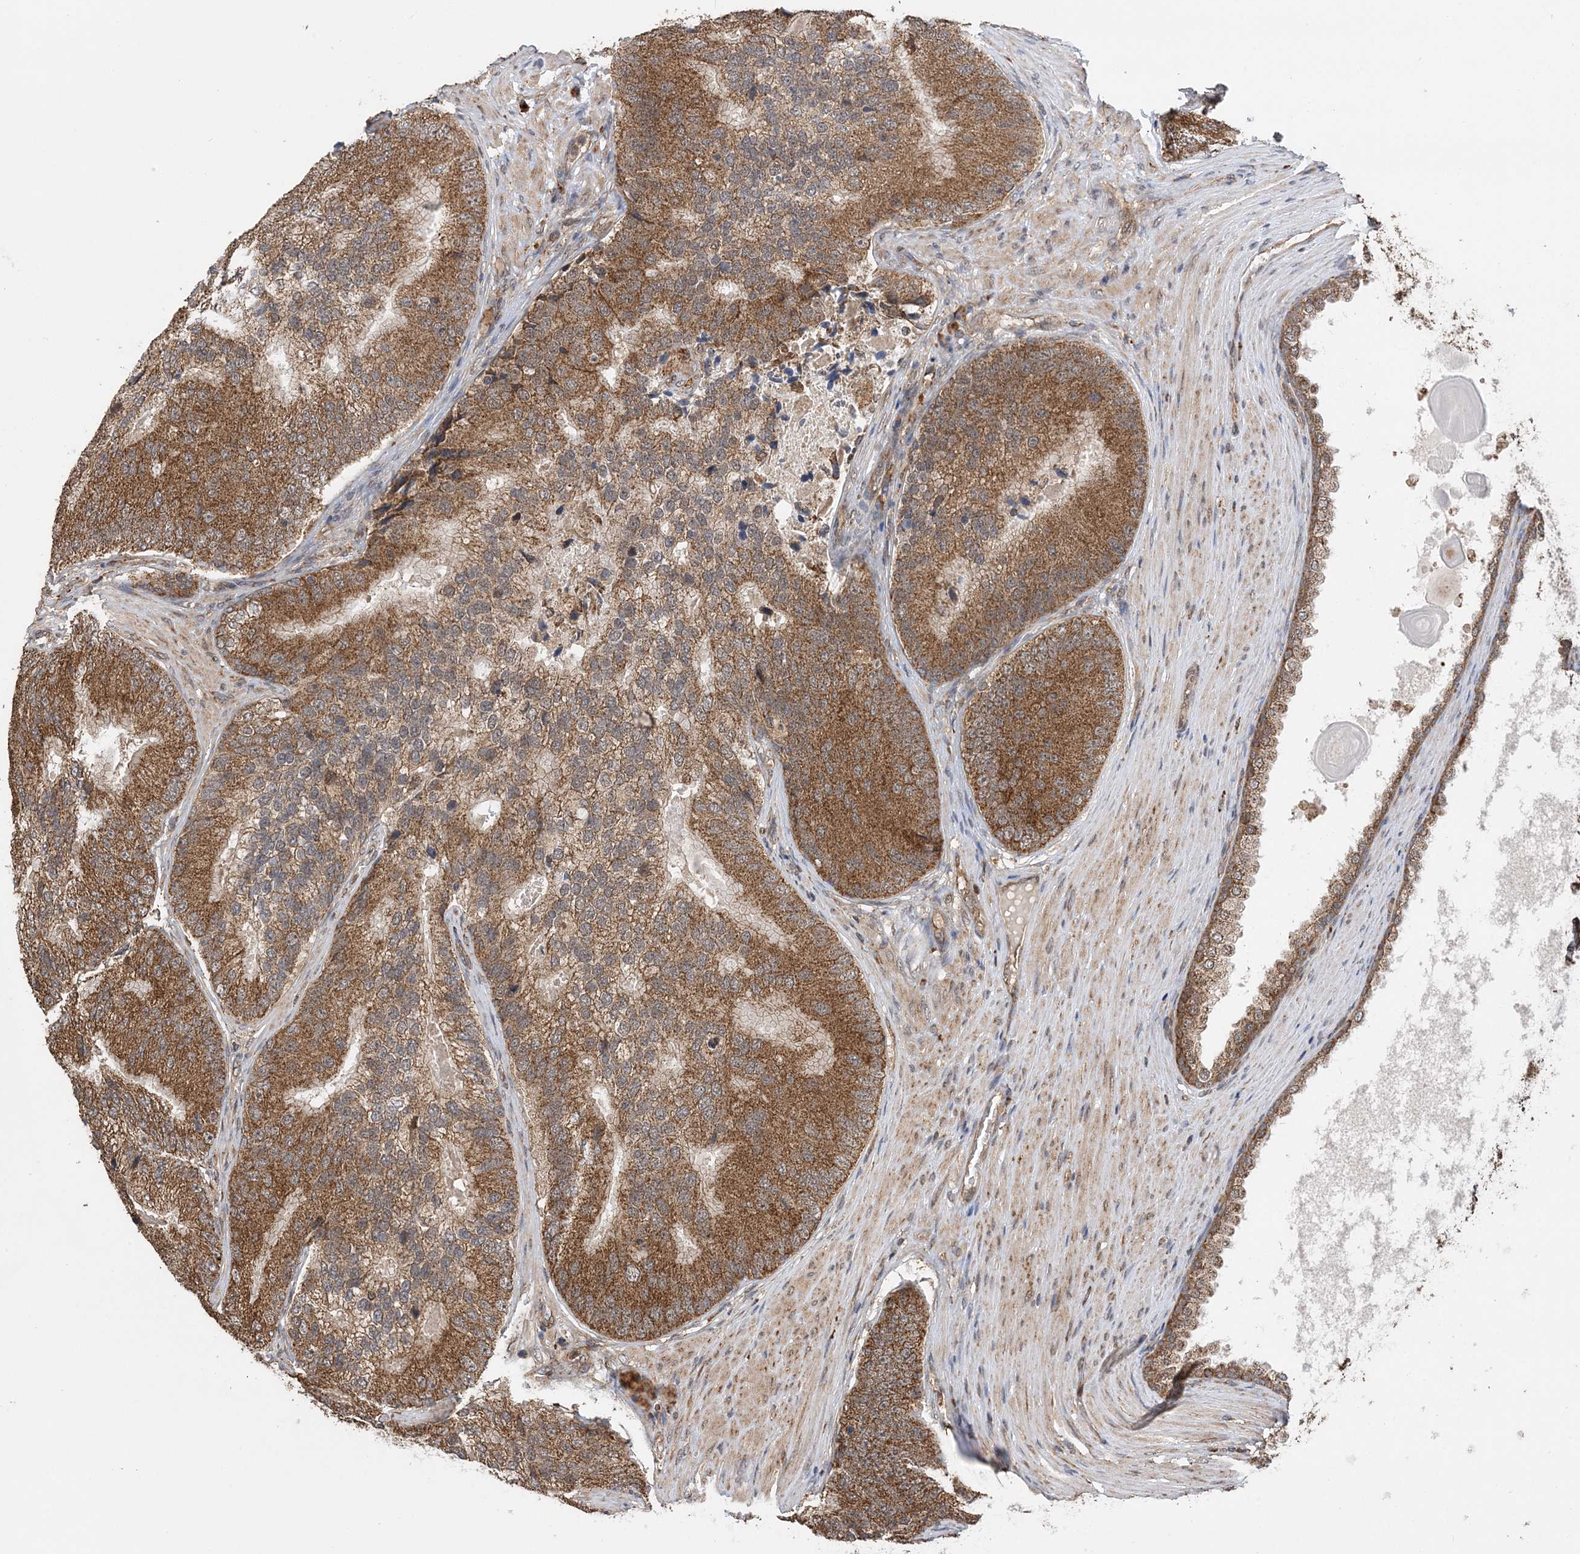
{"staining": {"intensity": "moderate", "quantity": ">75%", "location": "cytoplasmic/membranous"}, "tissue": "prostate cancer", "cell_type": "Tumor cells", "image_type": "cancer", "snomed": [{"axis": "morphology", "description": "Adenocarcinoma, High grade"}, {"axis": "topography", "description": "Prostate"}], "caption": "Immunohistochemistry (IHC) micrograph of prostate cancer (high-grade adenocarcinoma) stained for a protein (brown), which displays medium levels of moderate cytoplasmic/membranous positivity in about >75% of tumor cells.", "gene": "PCBP1", "patient": {"sex": "male", "age": 70}}